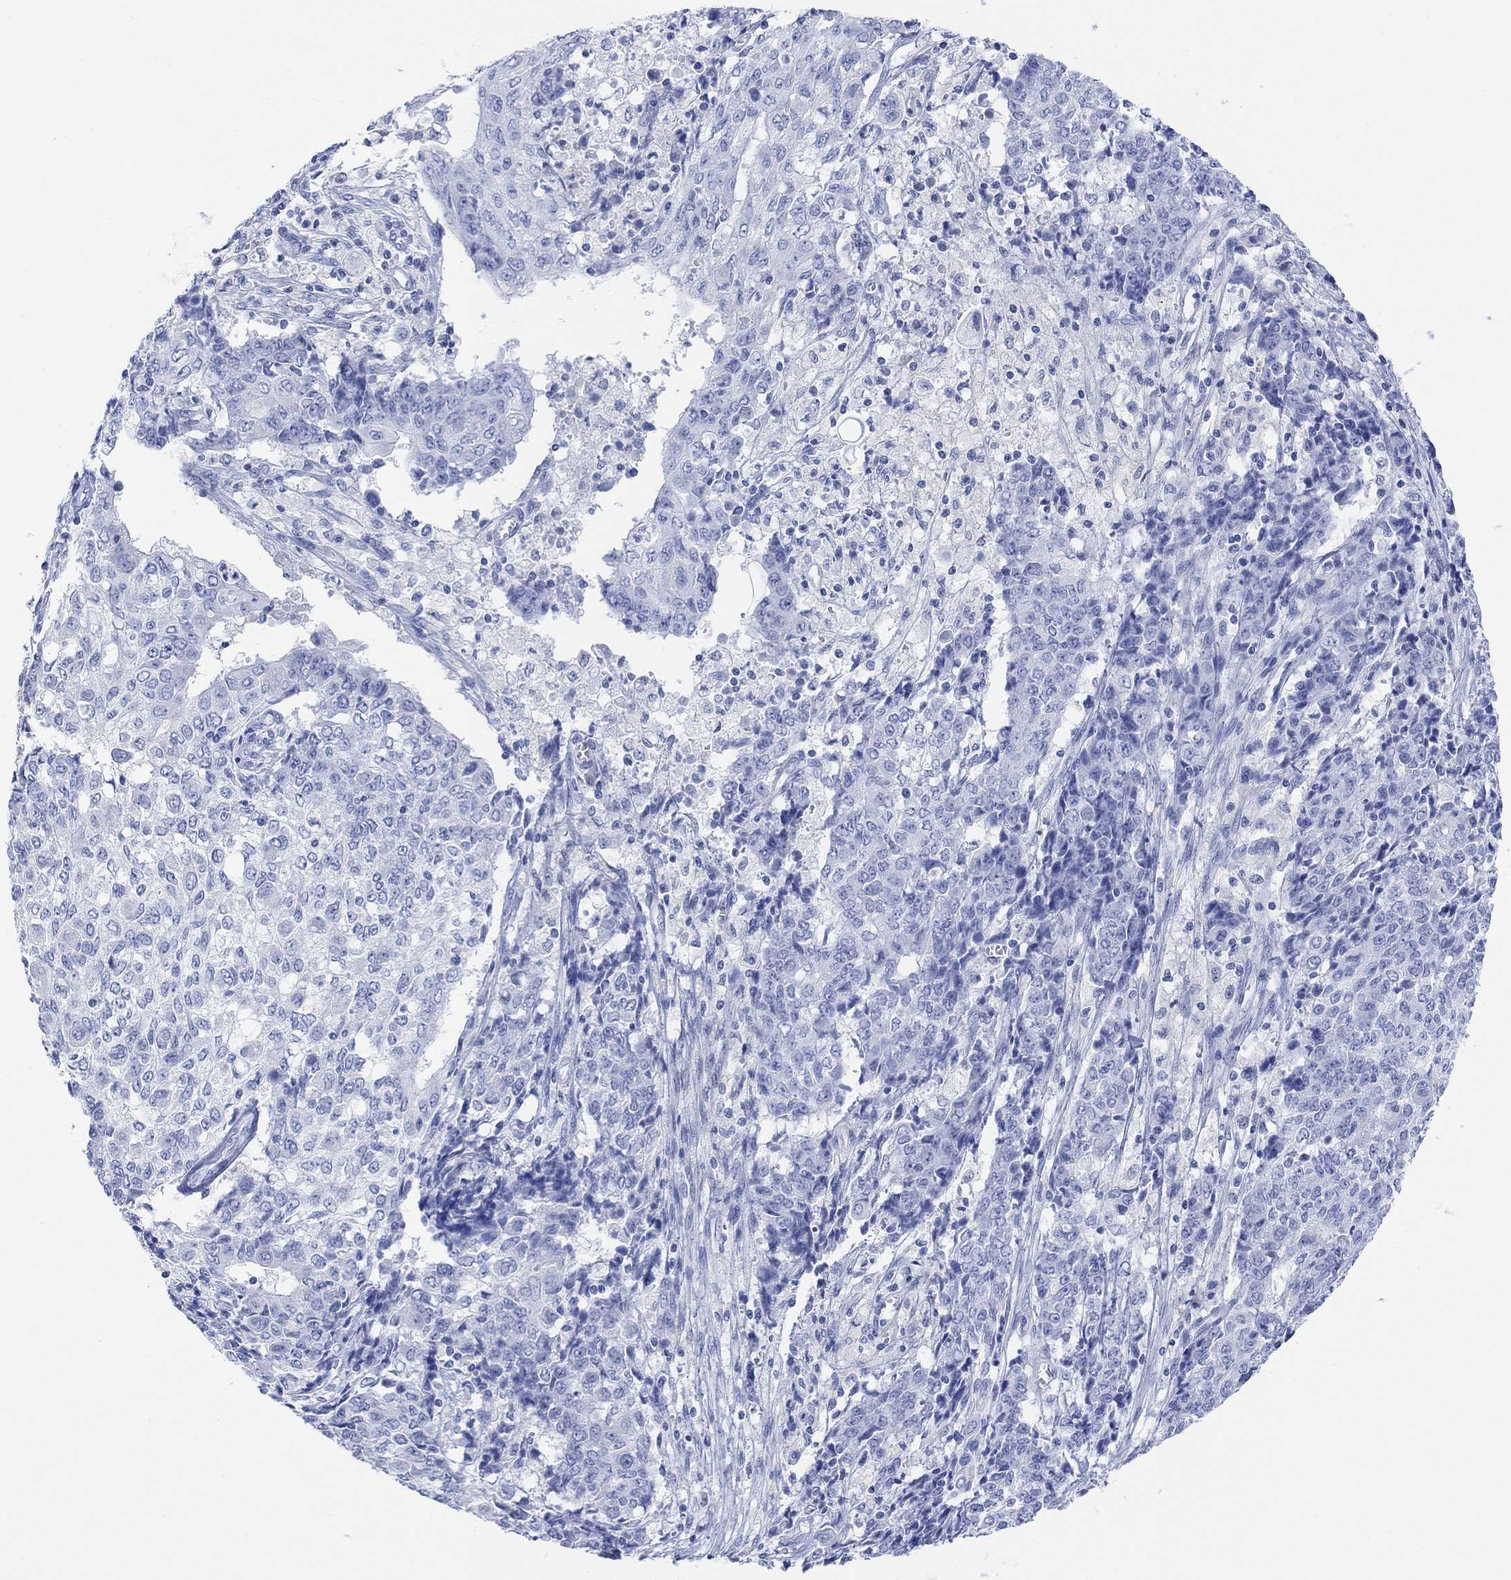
{"staining": {"intensity": "negative", "quantity": "none", "location": "none"}, "tissue": "ovarian cancer", "cell_type": "Tumor cells", "image_type": "cancer", "snomed": [{"axis": "morphology", "description": "Carcinoma, endometroid"}, {"axis": "topography", "description": "Ovary"}], "caption": "This histopathology image is of ovarian endometroid carcinoma stained with immunohistochemistry to label a protein in brown with the nuclei are counter-stained blue. There is no expression in tumor cells.", "gene": "GNG13", "patient": {"sex": "female", "age": 42}}